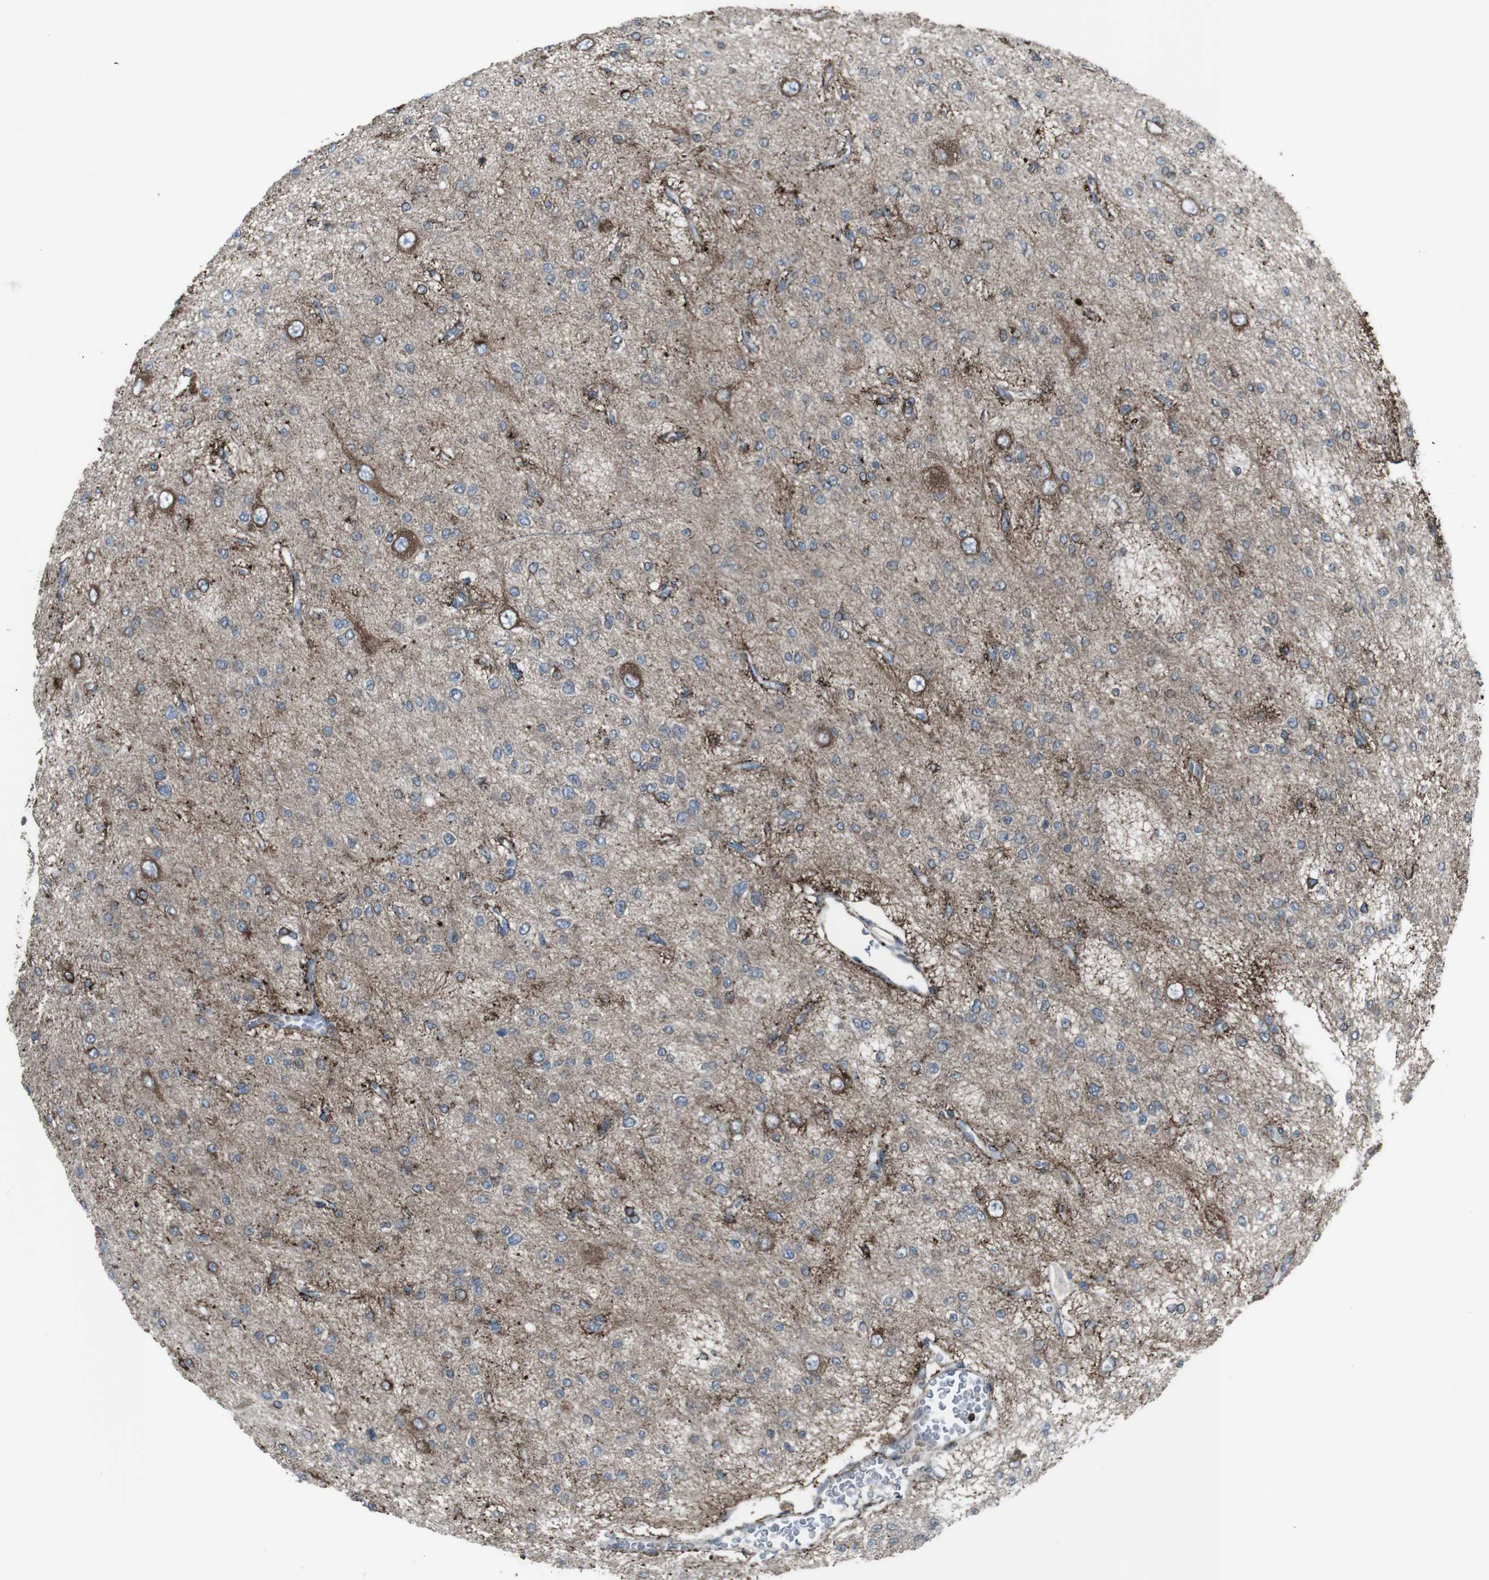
{"staining": {"intensity": "strong", "quantity": "25%-75%", "location": "cytoplasmic/membranous"}, "tissue": "glioma", "cell_type": "Tumor cells", "image_type": "cancer", "snomed": [{"axis": "morphology", "description": "Glioma, malignant, Low grade"}, {"axis": "topography", "description": "Brain"}], "caption": "Immunohistochemical staining of malignant glioma (low-grade) displays high levels of strong cytoplasmic/membranous protein staining in about 25%-75% of tumor cells. (DAB IHC with brightfield microscopy, high magnification).", "gene": "LNPK", "patient": {"sex": "male", "age": 38}}